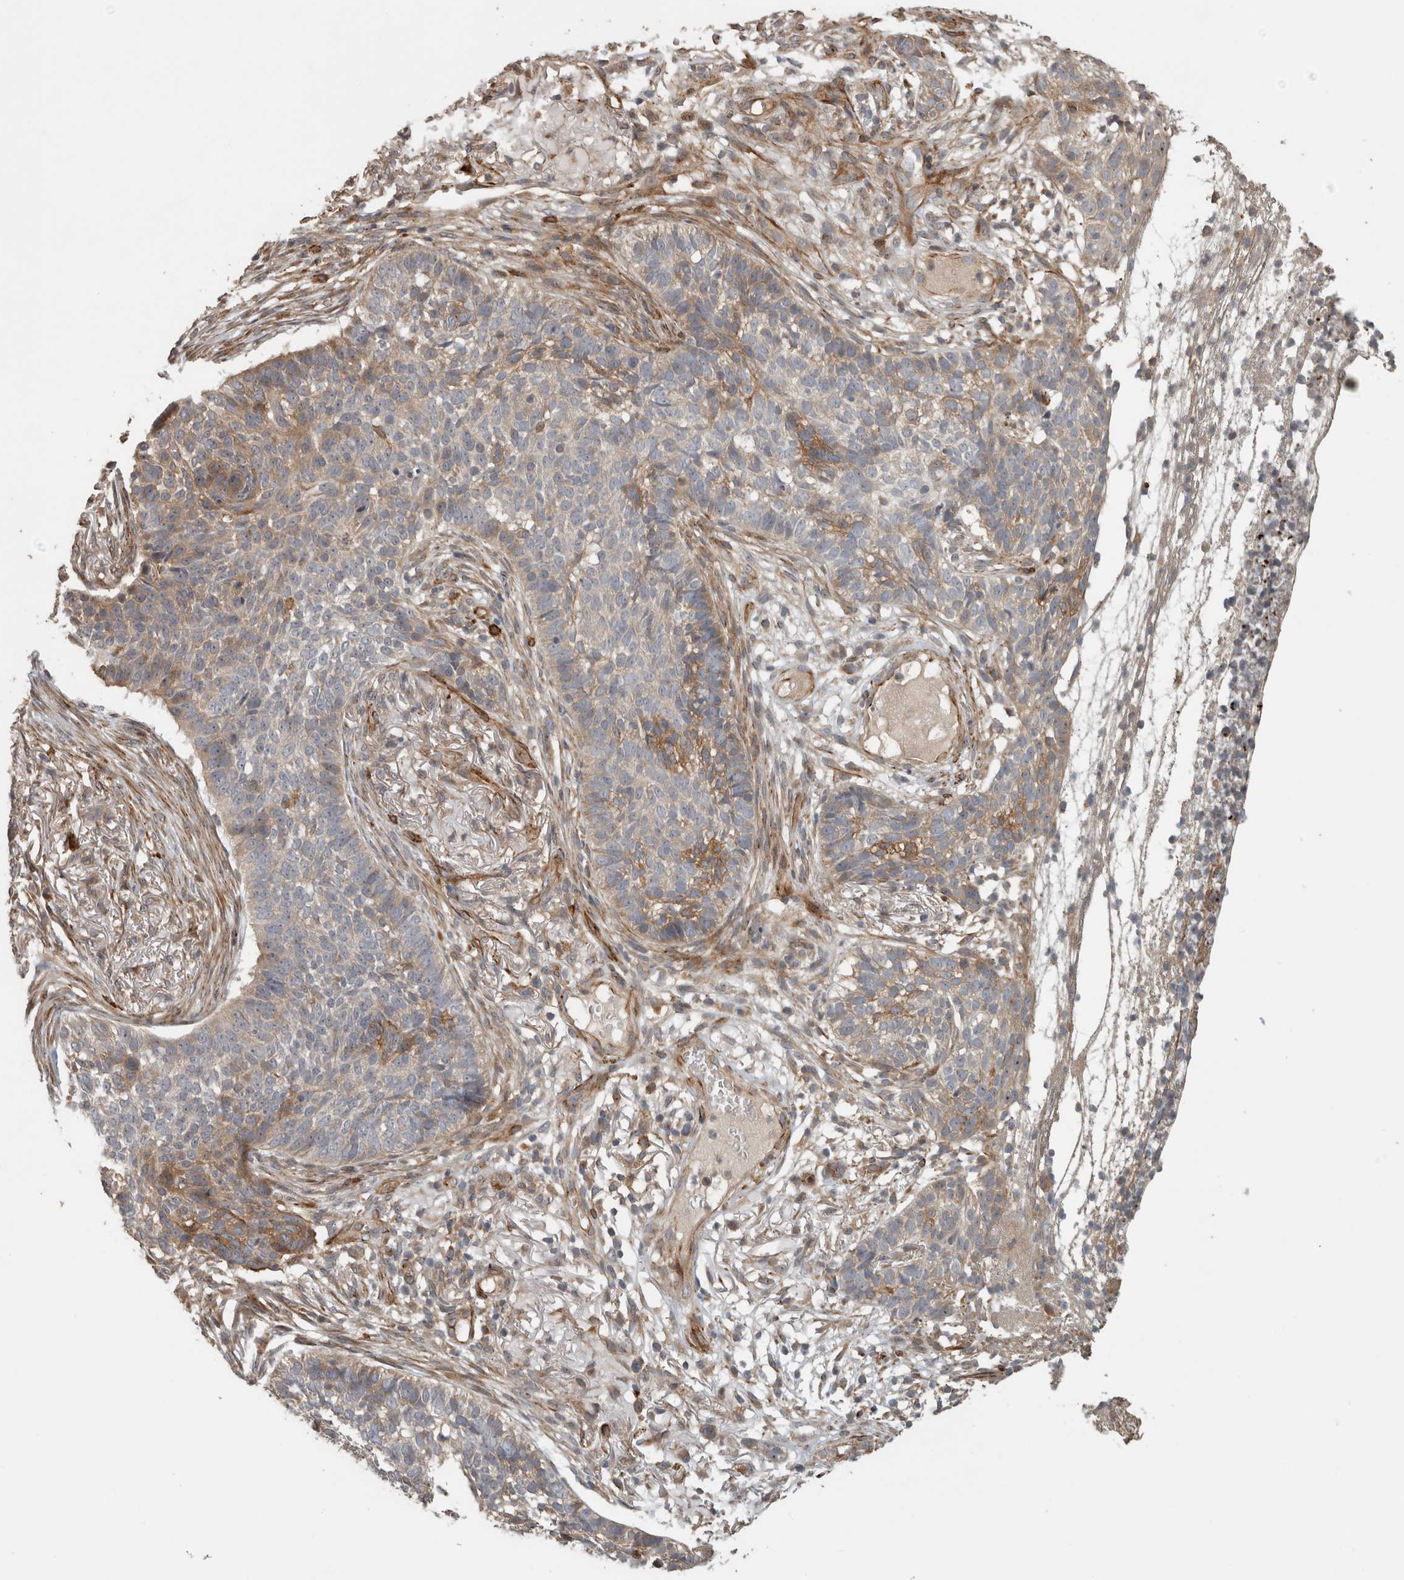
{"staining": {"intensity": "moderate", "quantity": "<25%", "location": "cytoplasmic/membranous"}, "tissue": "skin cancer", "cell_type": "Tumor cells", "image_type": "cancer", "snomed": [{"axis": "morphology", "description": "Basal cell carcinoma"}, {"axis": "topography", "description": "Skin"}], "caption": "Basal cell carcinoma (skin) stained with a protein marker displays moderate staining in tumor cells.", "gene": "SIPA1L2", "patient": {"sex": "male", "age": 85}}